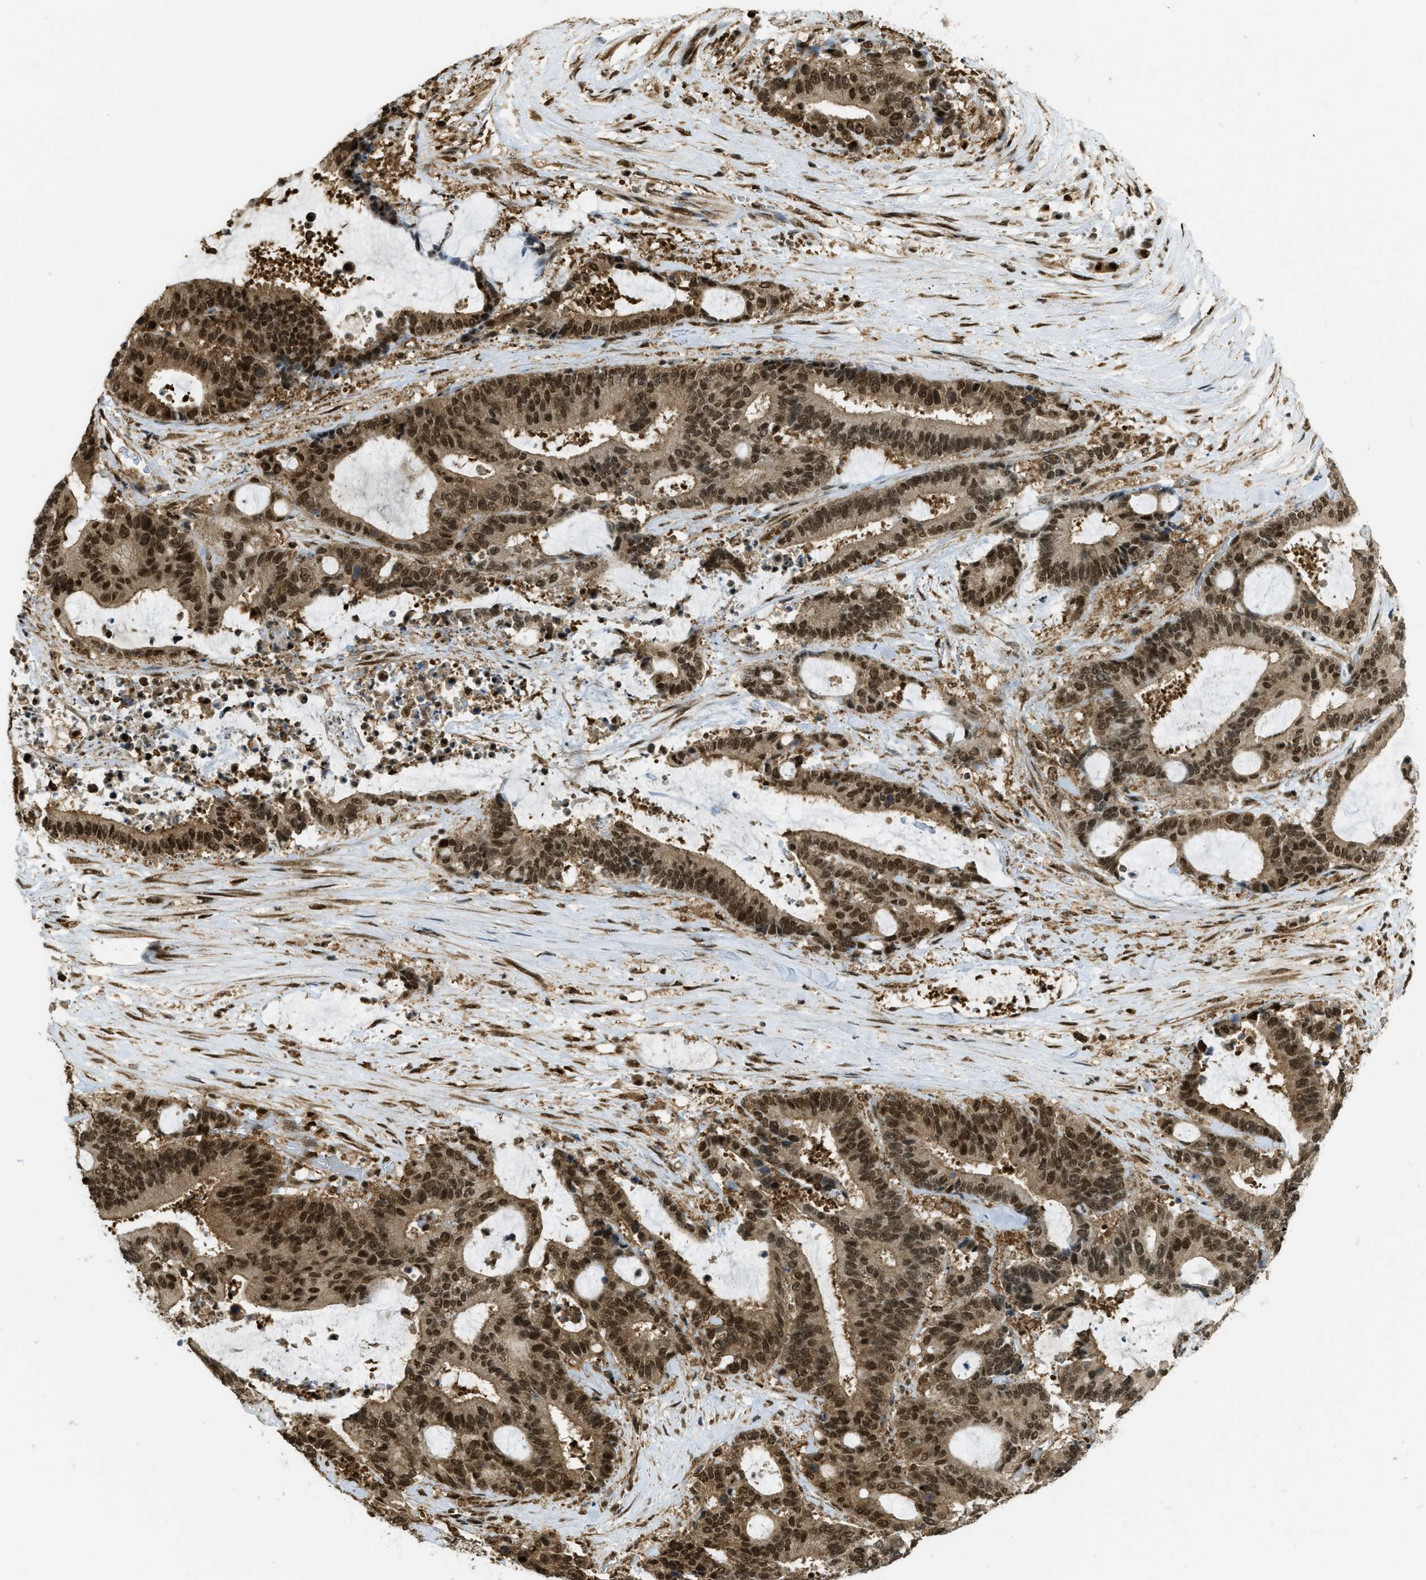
{"staining": {"intensity": "strong", "quantity": ">75%", "location": "cytoplasmic/membranous,nuclear"}, "tissue": "liver cancer", "cell_type": "Tumor cells", "image_type": "cancer", "snomed": [{"axis": "morphology", "description": "Normal tissue, NOS"}, {"axis": "morphology", "description": "Cholangiocarcinoma"}, {"axis": "topography", "description": "Liver"}, {"axis": "topography", "description": "Peripheral nerve tissue"}], "caption": "This histopathology image exhibits immunohistochemistry staining of human liver cholangiocarcinoma, with high strong cytoplasmic/membranous and nuclear staining in about >75% of tumor cells.", "gene": "TNPO1", "patient": {"sex": "female", "age": 73}}